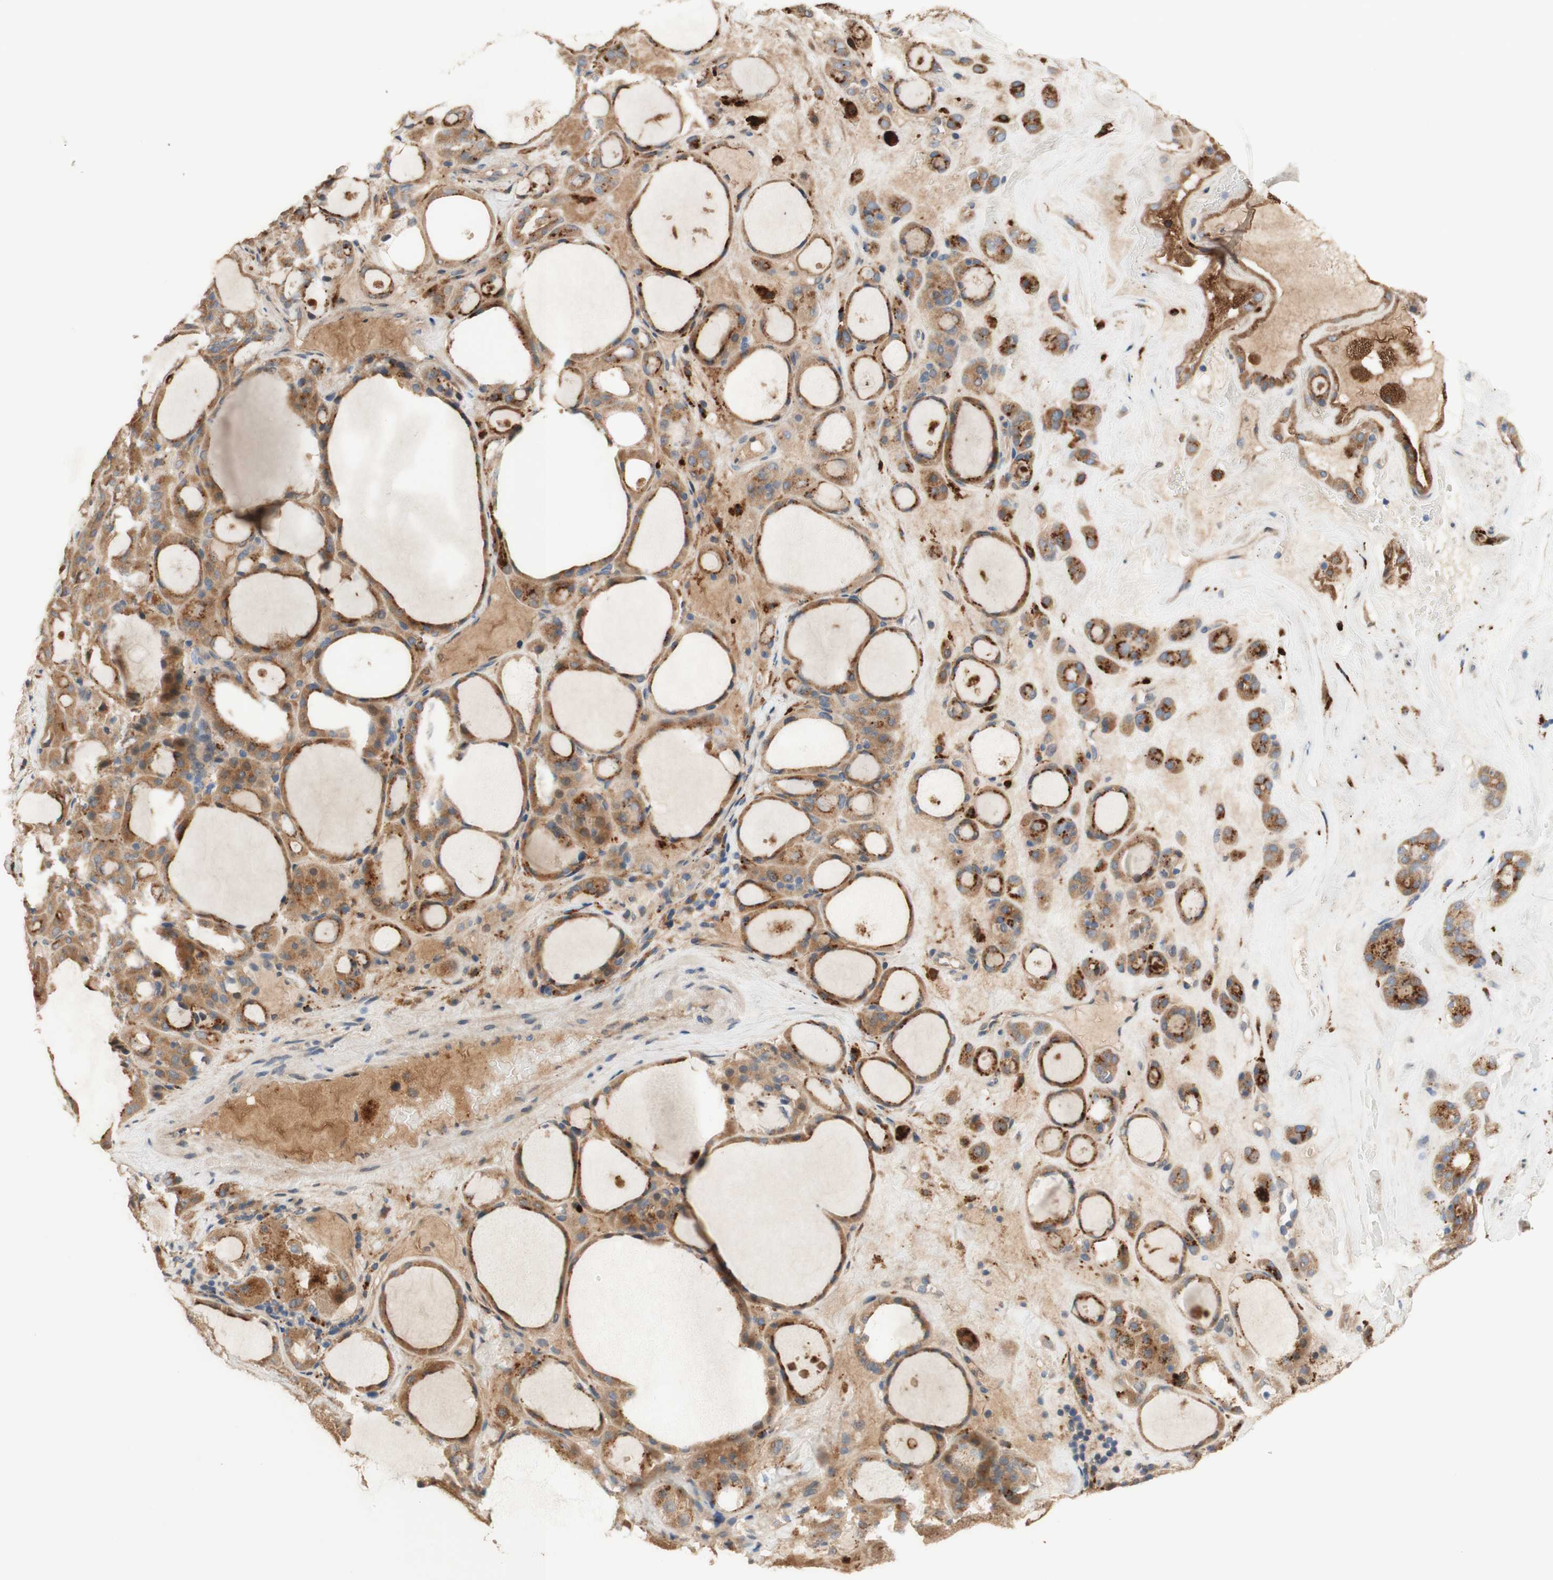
{"staining": {"intensity": "strong", "quantity": ">75%", "location": "cytoplasmic/membranous"}, "tissue": "thyroid gland", "cell_type": "Glandular cells", "image_type": "normal", "snomed": [{"axis": "morphology", "description": "Normal tissue, NOS"}, {"axis": "morphology", "description": "Carcinoma, NOS"}, {"axis": "topography", "description": "Thyroid gland"}], "caption": "Thyroid gland stained with immunohistochemistry (IHC) exhibits strong cytoplasmic/membranous expression in about >75% of glandular cells. The staining is performed using DAB brown chromogen to label protein expression. The nuclei are counter-stained blue using hematoxylin.", "gene": "PTPN21", "patient": {"sex": "female", "age": 86}}